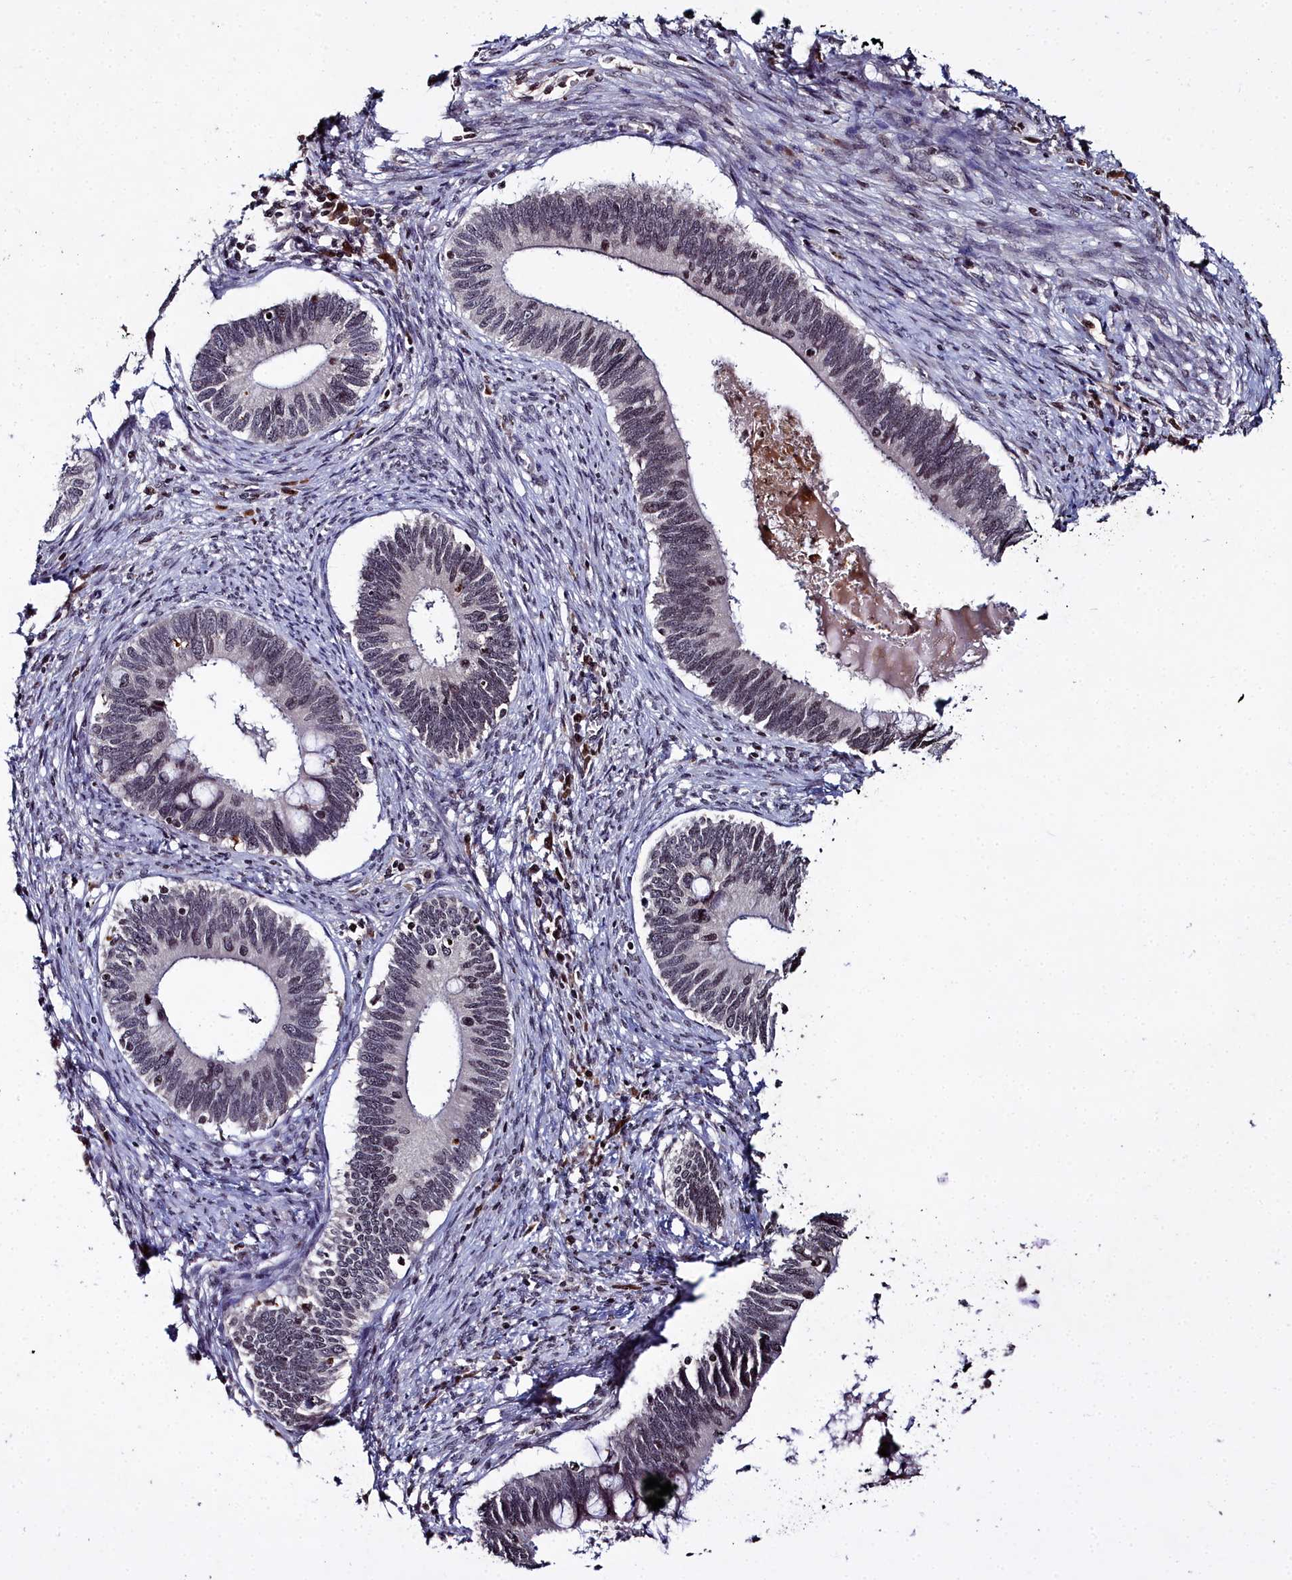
{"staining": {"intensity": "moderate", "quantity": "<25%", "location": "cytoplasmic/membranous"}, "tissue": "cervical cancer", "cell_type": "Tumor cells", "image_type": "cancer", "snomed": [{"axis": "morphology", "description": "Adenocarcinoma, NOS"}, {"axis": "topography", "description": "Cervix"}], "caption": "This image shows immunohistochemistry staining of human cervical cancer, with low moderate cytoplasmic/membranous staining in approximately <25% of tumor cells.", "gene": "FZD4", "patient": {"sex": "female", "age": 42}}